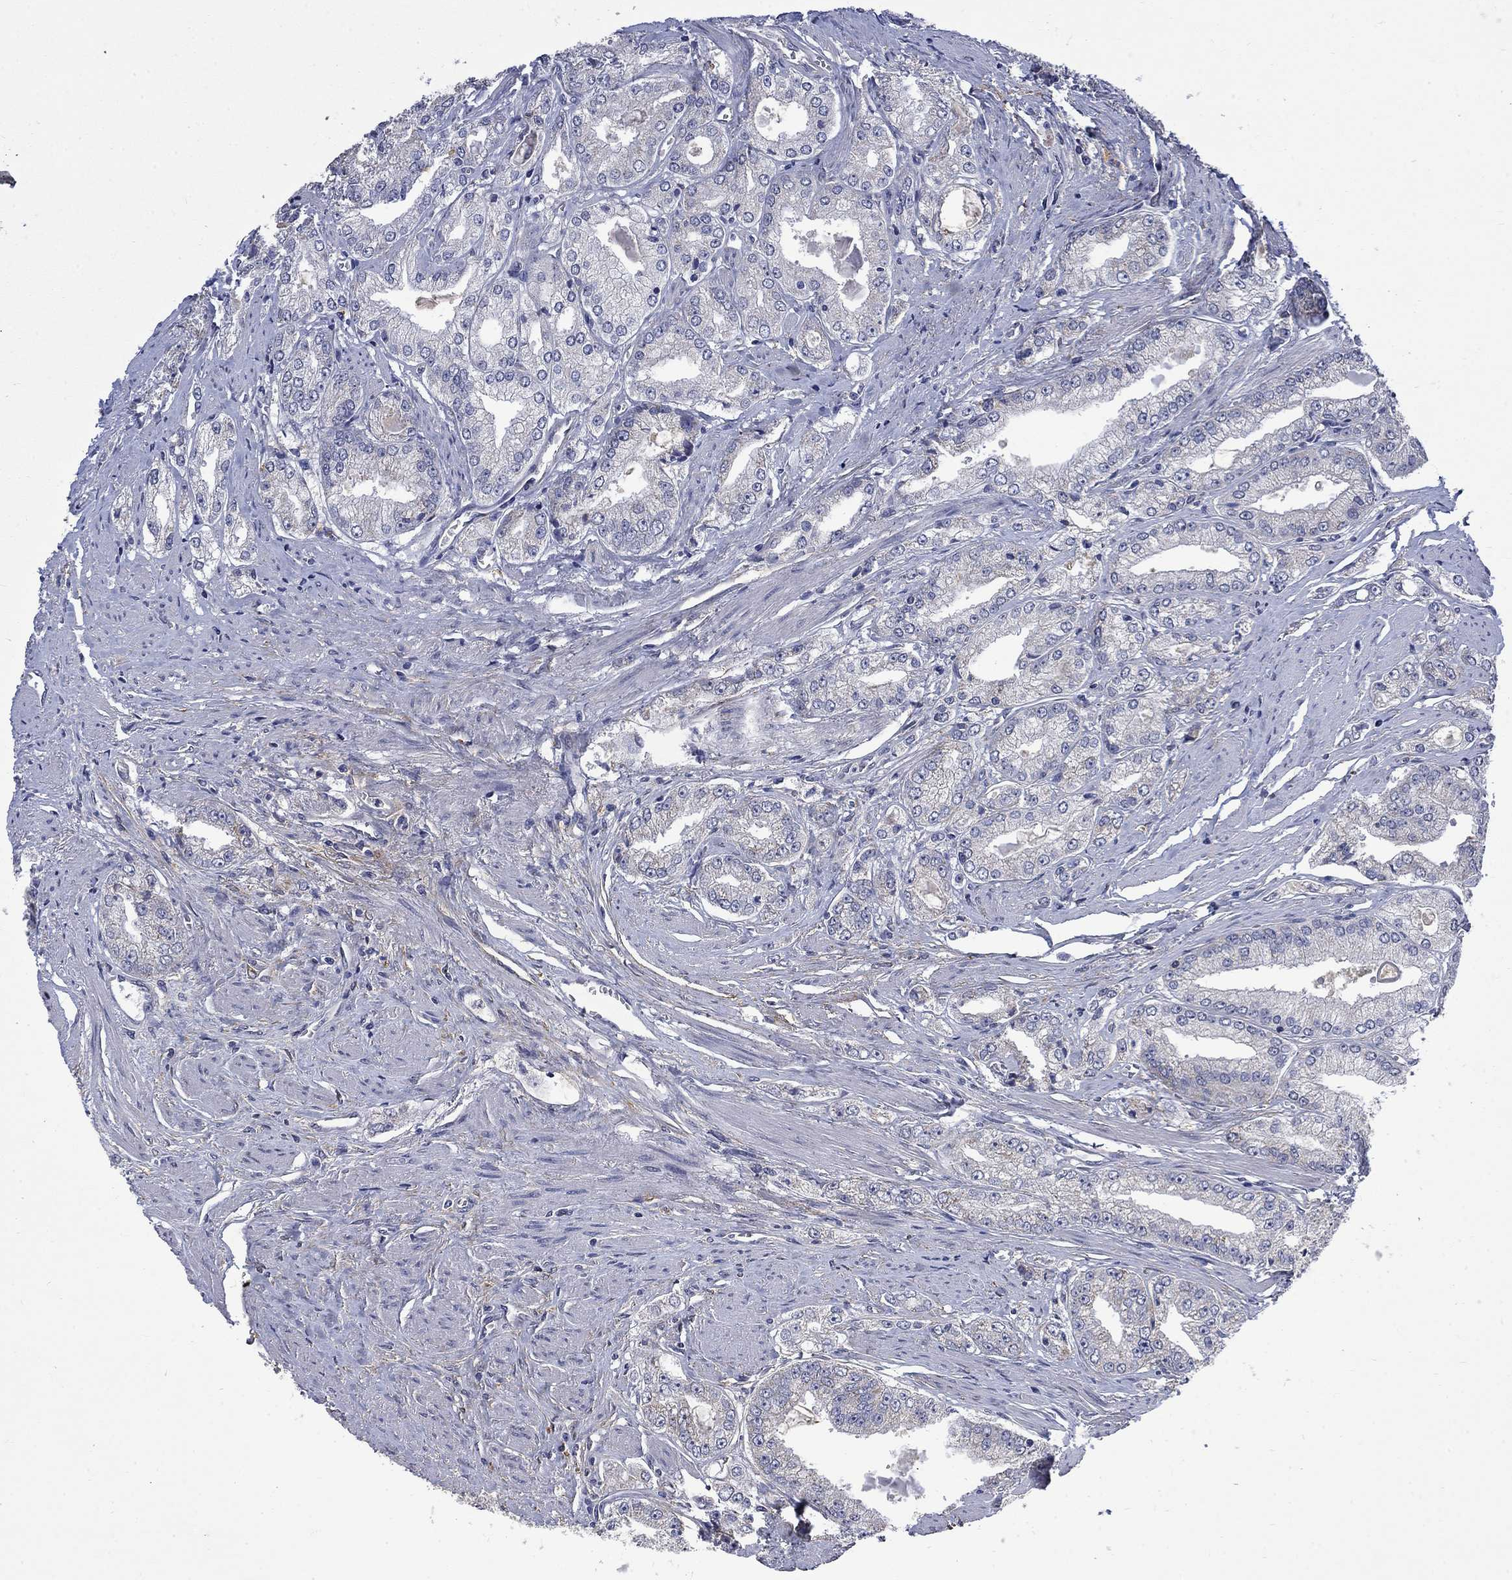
{"staining": {"intensity": "weak", "quantity": "<25%", "location": "cytoplasmic/membranous"}, "tissue": "prostate cancer", "cell_type": "Tumor cells", "image_type": "cancer", "snomed": [{"axis": "morphology", "description": "Adenocarcinoma, NOS"}, {"axis": "morphology", "description": "Adenocarcinoma, High grade"}, {"axis": "topography", "description": "Prostate"}], "caption": "This is a image of IHC staining of adenocarcinoma (high-grade) (prostate), which shows no staining in tumor cells.", "gene": "HSPA12A", "patient": {"sex": "male", "age": 70}}